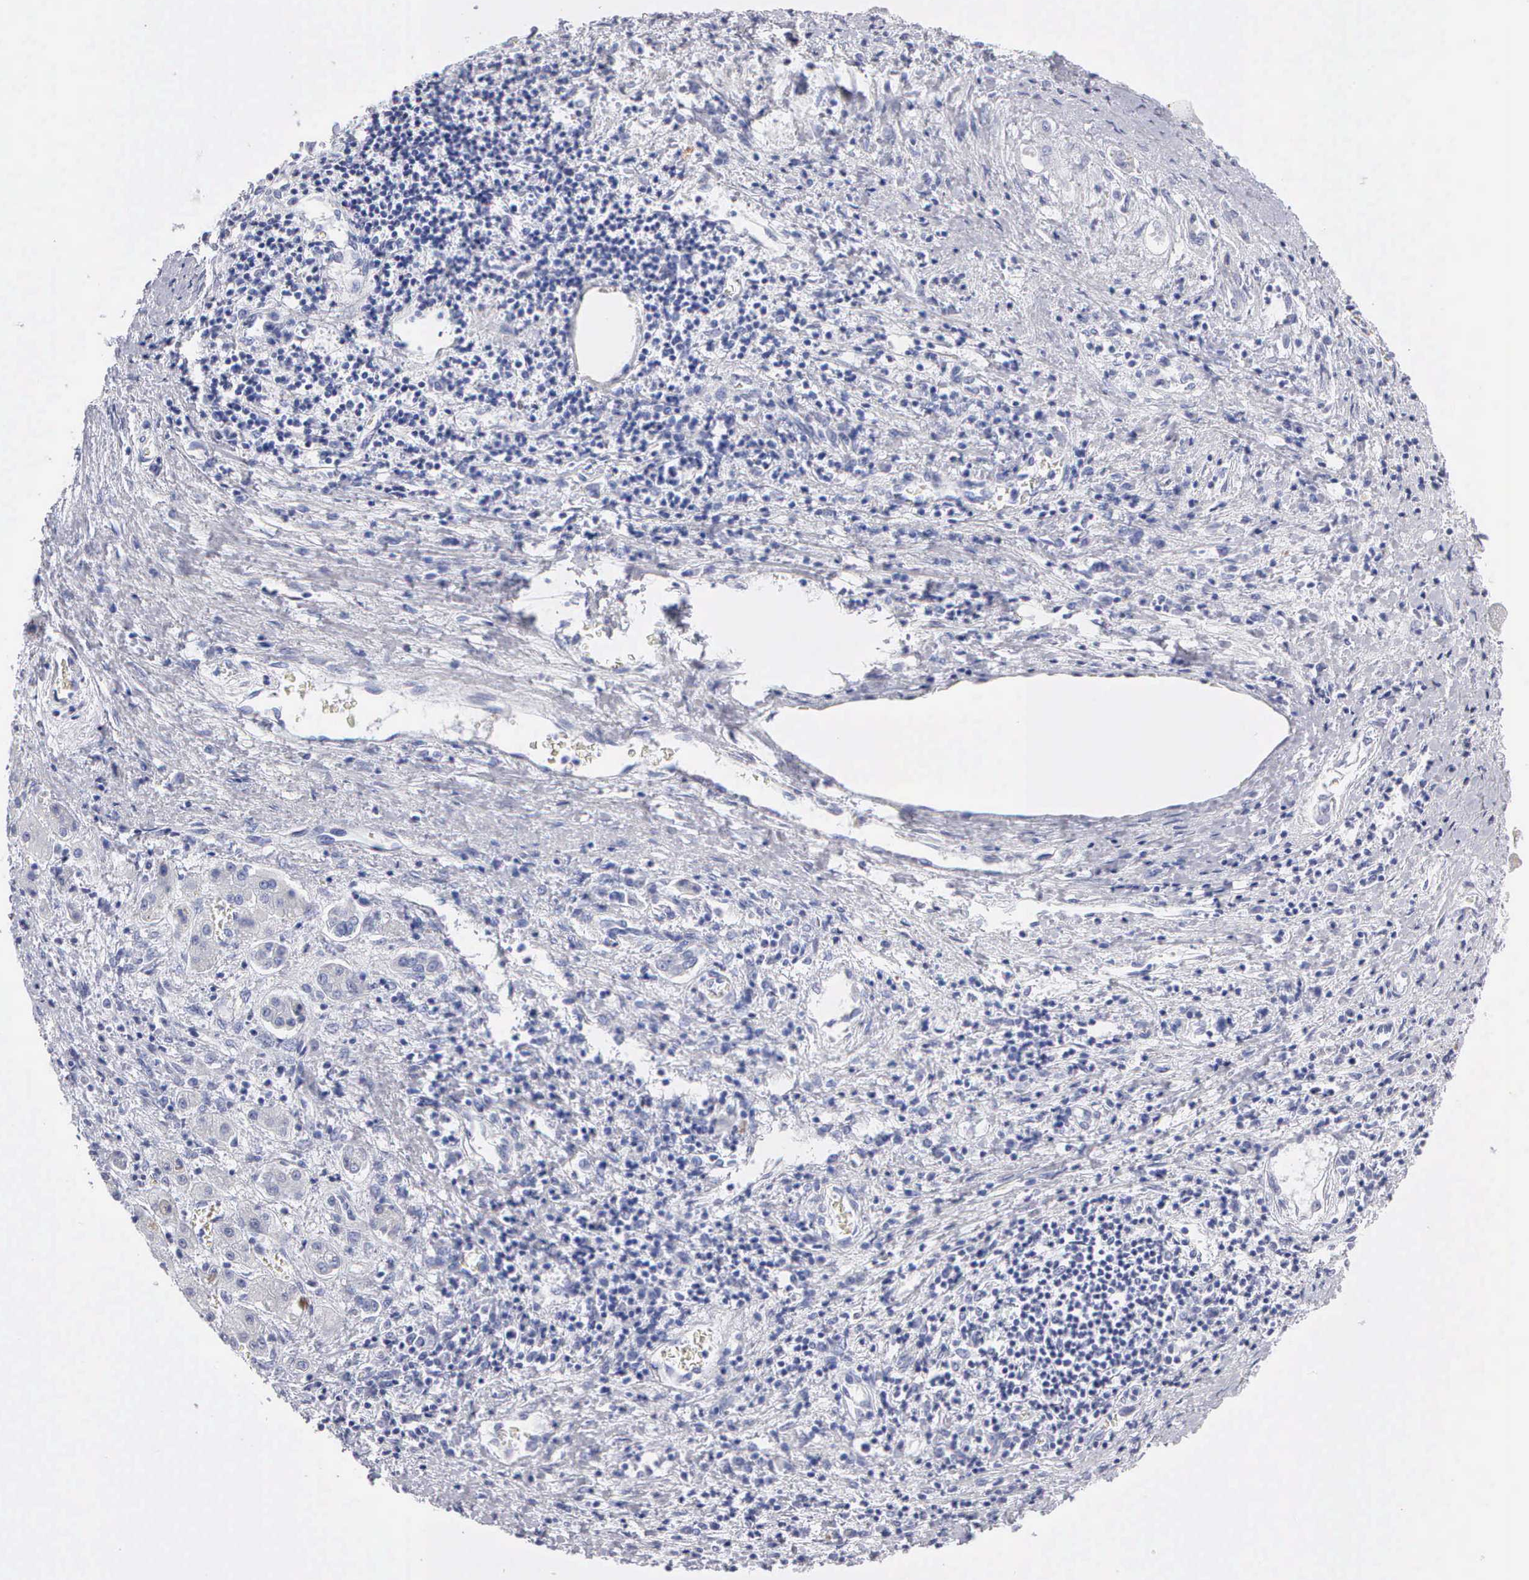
{"staining": {"intensity": "negative", "quantity": "none", "location": "none"}, "tissue": "liver cancer", "cell_type": "Tumor cells", "image_type": "cancer", "snomed": [{"axis": "morphology", "description": "Carcinoma, Hepatocellular, NOS"}, {"axis": "topography", "description": "Liver"}], "caption": "This is an immunohistochemistry photomicrograph of liver cancer. There is no positivity in tumor cells.", "gene": "CYP19A1", "patient": {"sex": "male", "age": 24}}